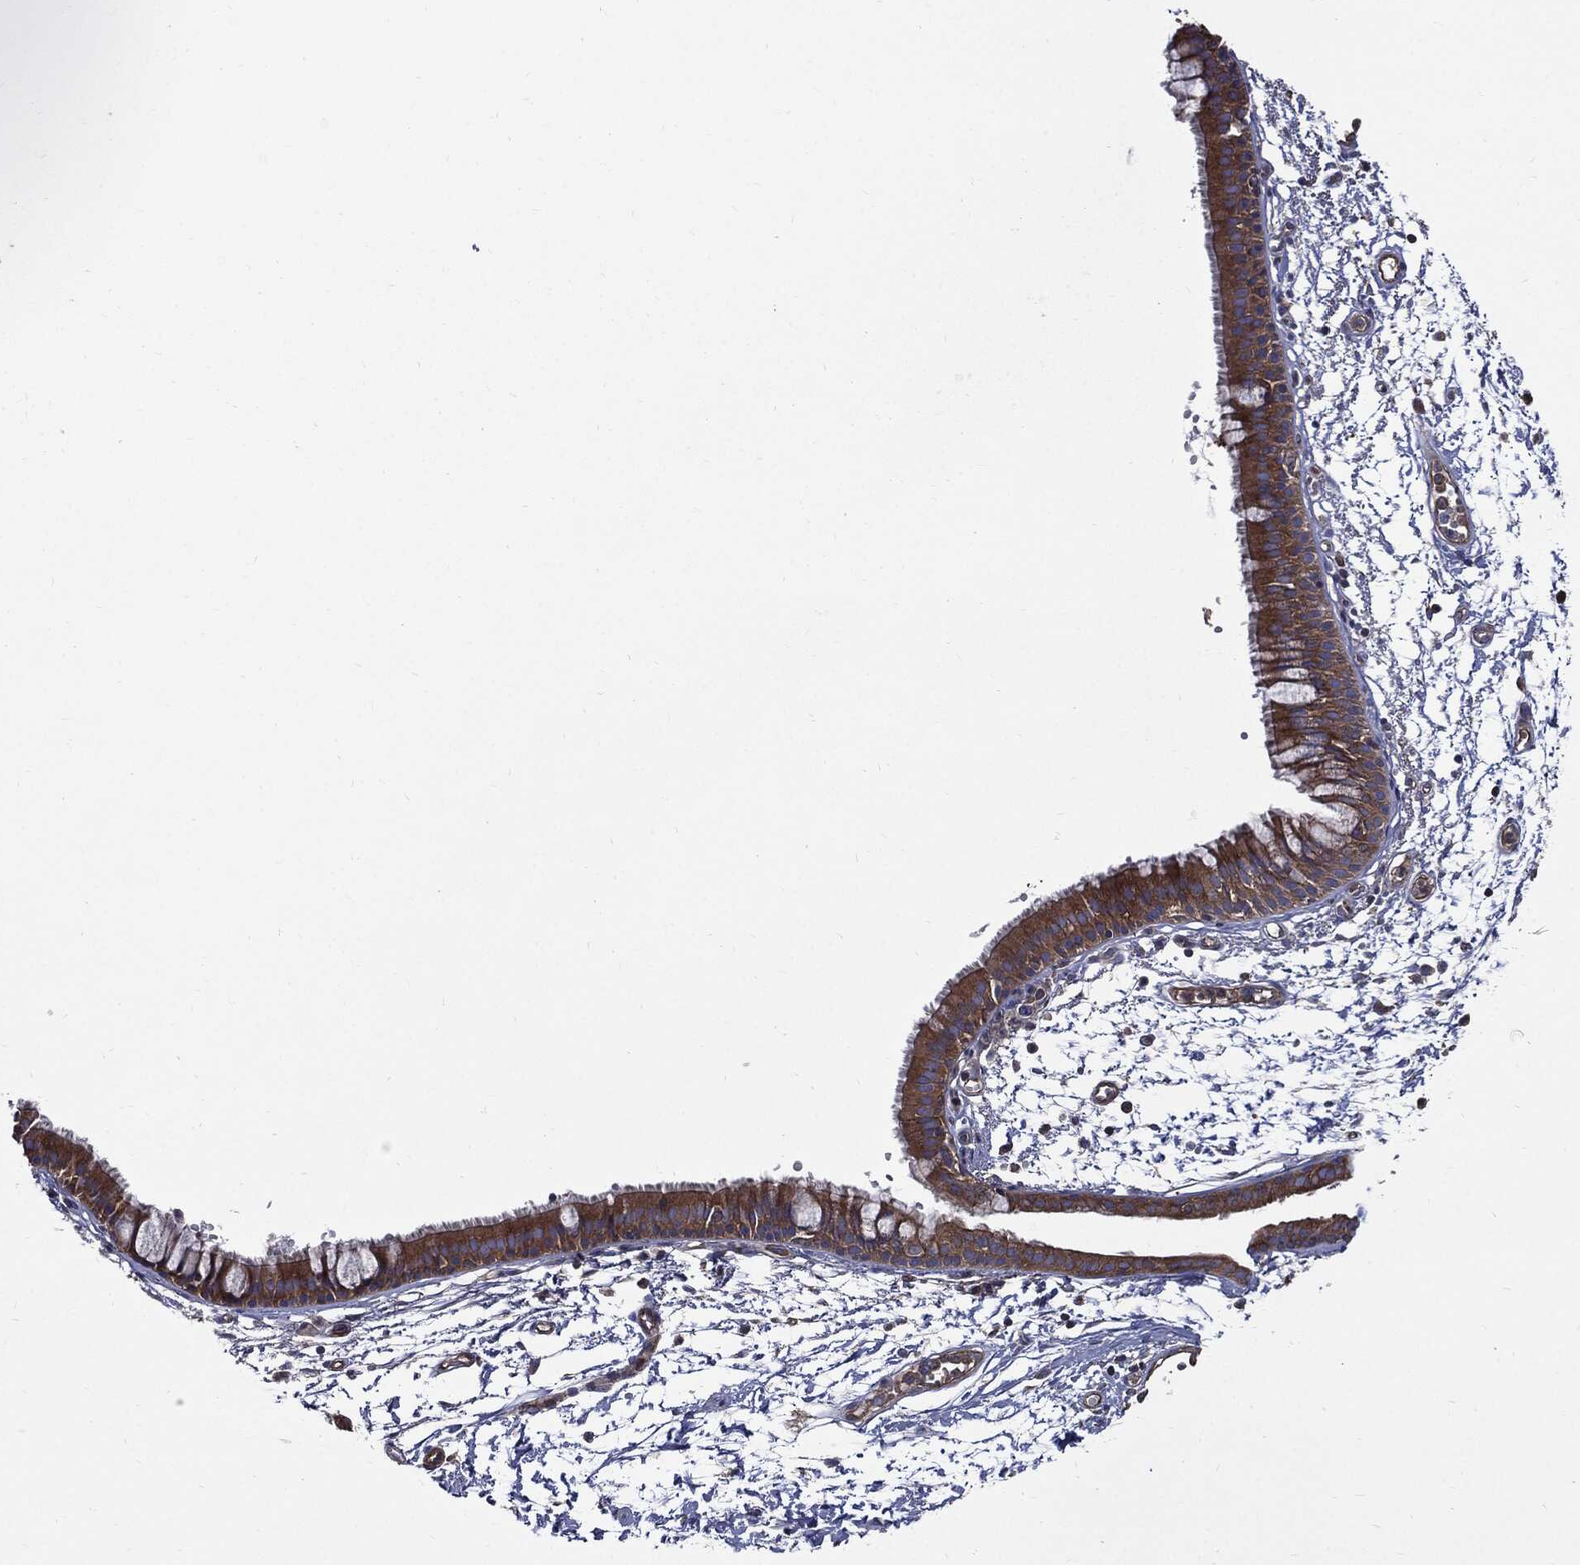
{"staining": {"intensity": "moderate", "quantity": ">75%", "location": "cytoplasmic/membranous"}, "tissue": "bronchus", "cell_type": "Respiratory epithelial cells", "image_type": "normal", "snomed": [{"axis": "morphology", "description": "Normal tissue, NOS"}, {"axis": "topography", "description": "Cartilage tissue"}, {"axis": "topography", "description": "Bronchus"}], "caption": "A brown stain highlights moderate cytoplasmic/membranous staining of a protein in respiratory epithelial cells of unremarkable human bronchus.", "gene": "PDCD6IP", "patient": {"sex": "male", "age": 66}}